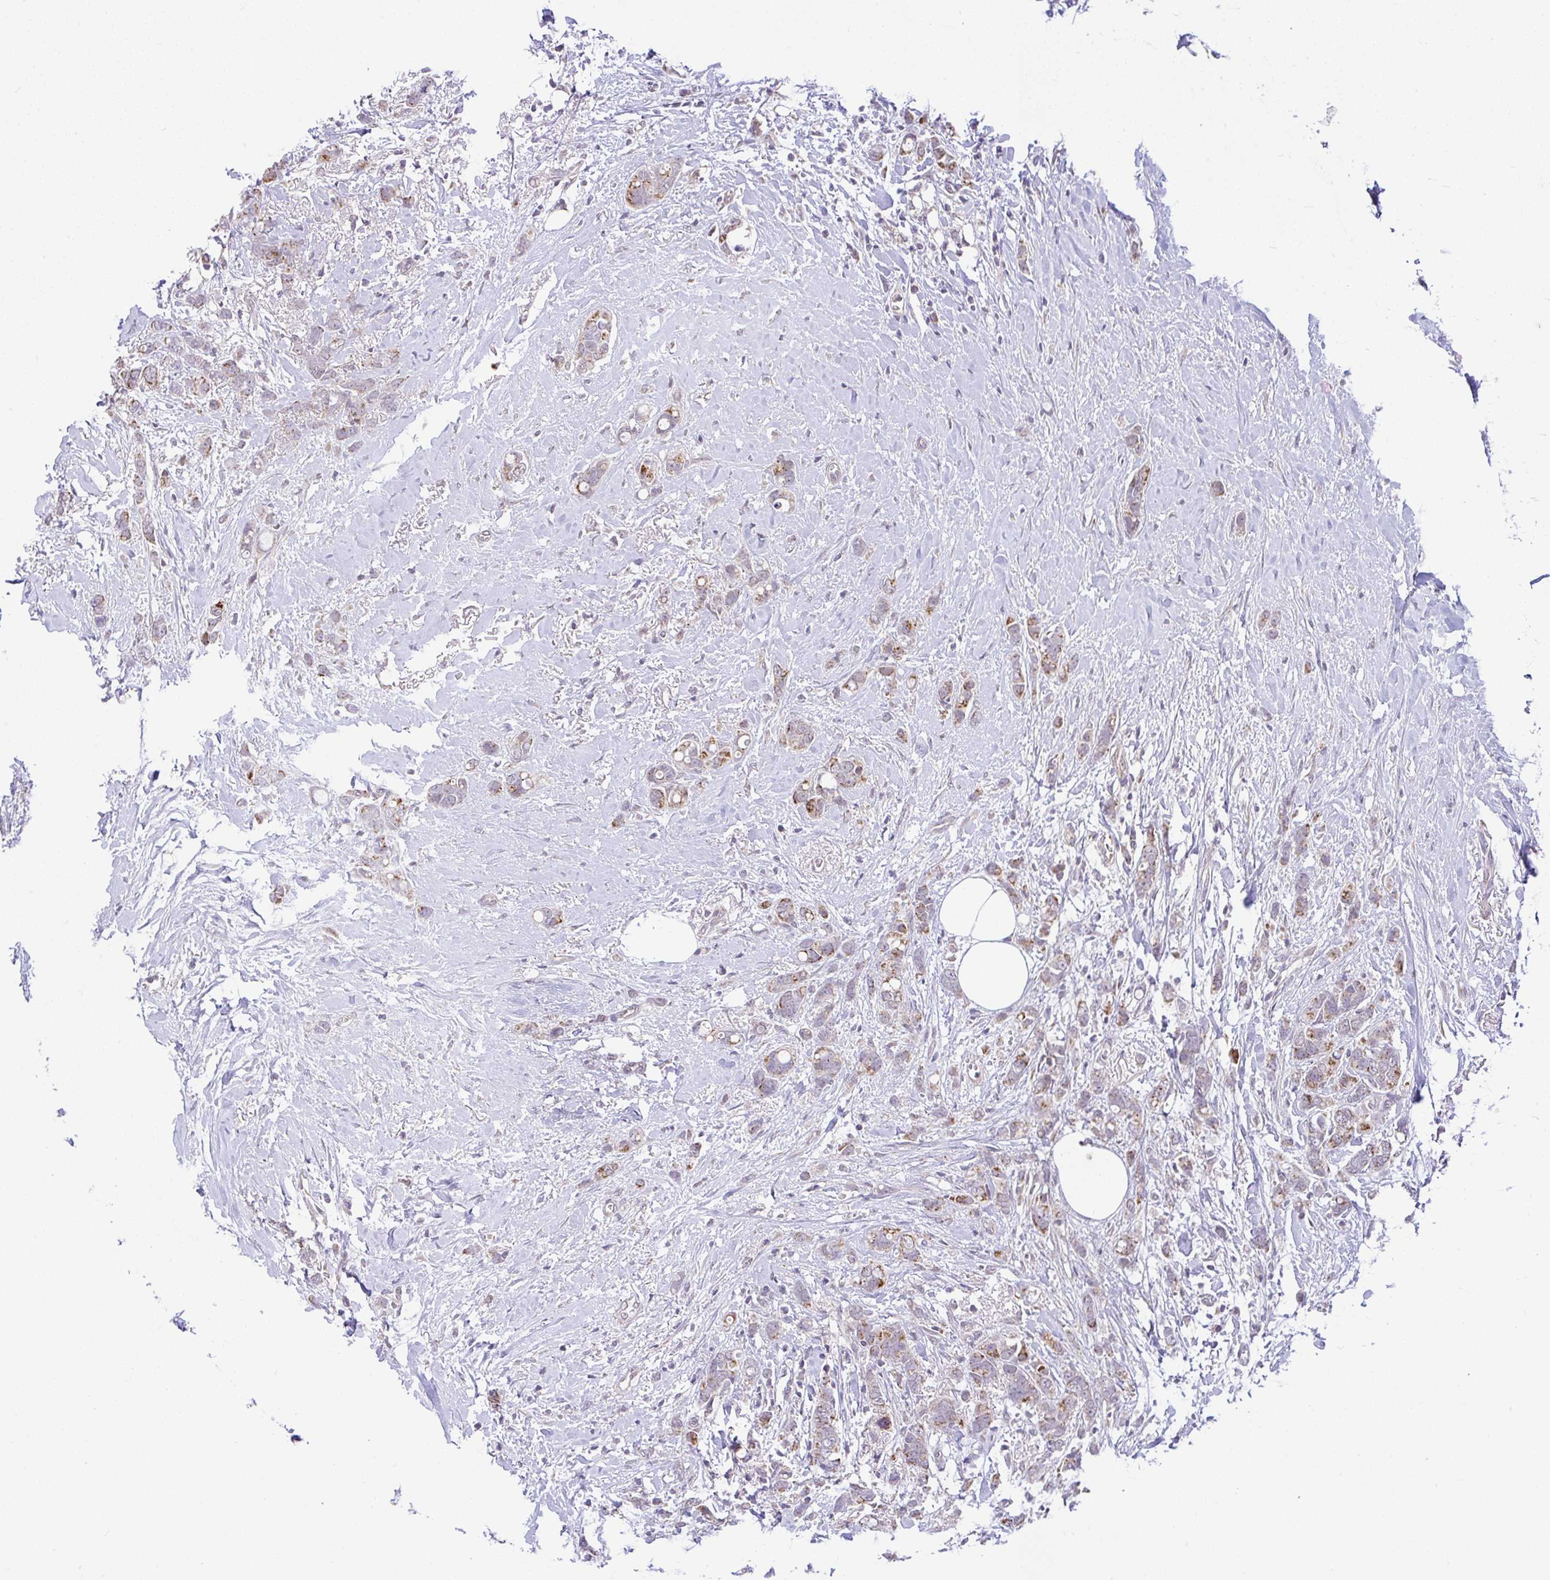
{"staining": {"intensity": "moderate", "quantity": "<25%", "location": "cytoplasmic/membranous"}, "tissue": "breast cancer", "cell_type": "Tumor cells", "image_type": "cancer", "snomed": [{"axis": "morphology", "description": "Lobular carcinoma"}, {"axis": "topography", "description": "Breast"}], "caption": "Lobular carcinoma (breast) stained with a protein marker reveals moderate staining in tumor cells.", "gene": "PYCR2", "patient": {"sex": "female", "age": 91}}